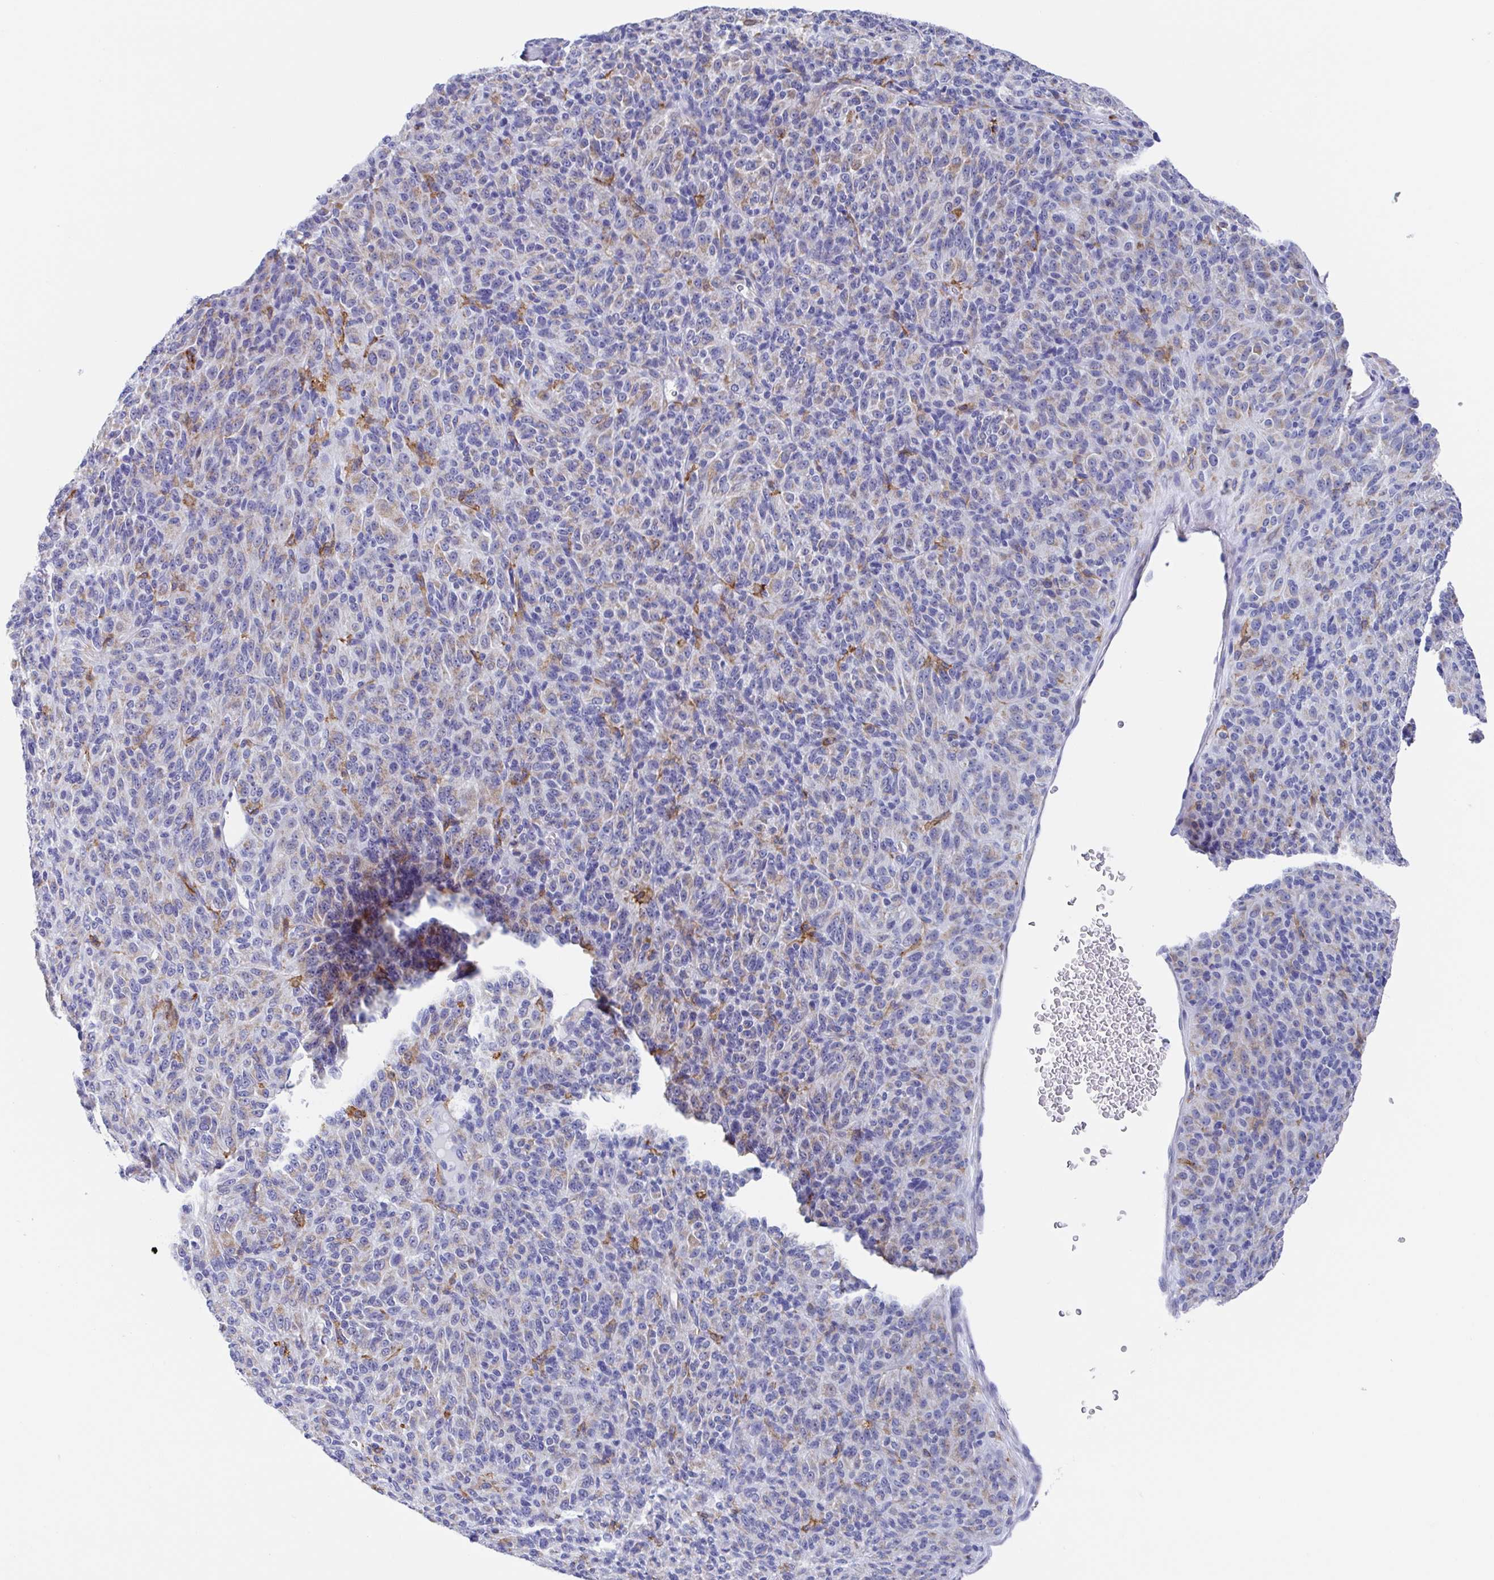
{"staining": {"intensity": "negative", "quantity": "none", "location": "none"}, "tissue": "melanoma", "cell_type": "Tumor cells", "image_type": "cancer", "snomed": [{"axis": "morphology", "description": "Malignant melanoma, Metastatic site"}, {"axis": "topography", "description": "Brain"}], "caption": "Tumor cells are negative for protein expression in human melanoma. (Immunohistochemistry, brightfield microscopy, high magnification).", "gene": "FCGR3A", "patient": {"sex": "female", "age": 56}}